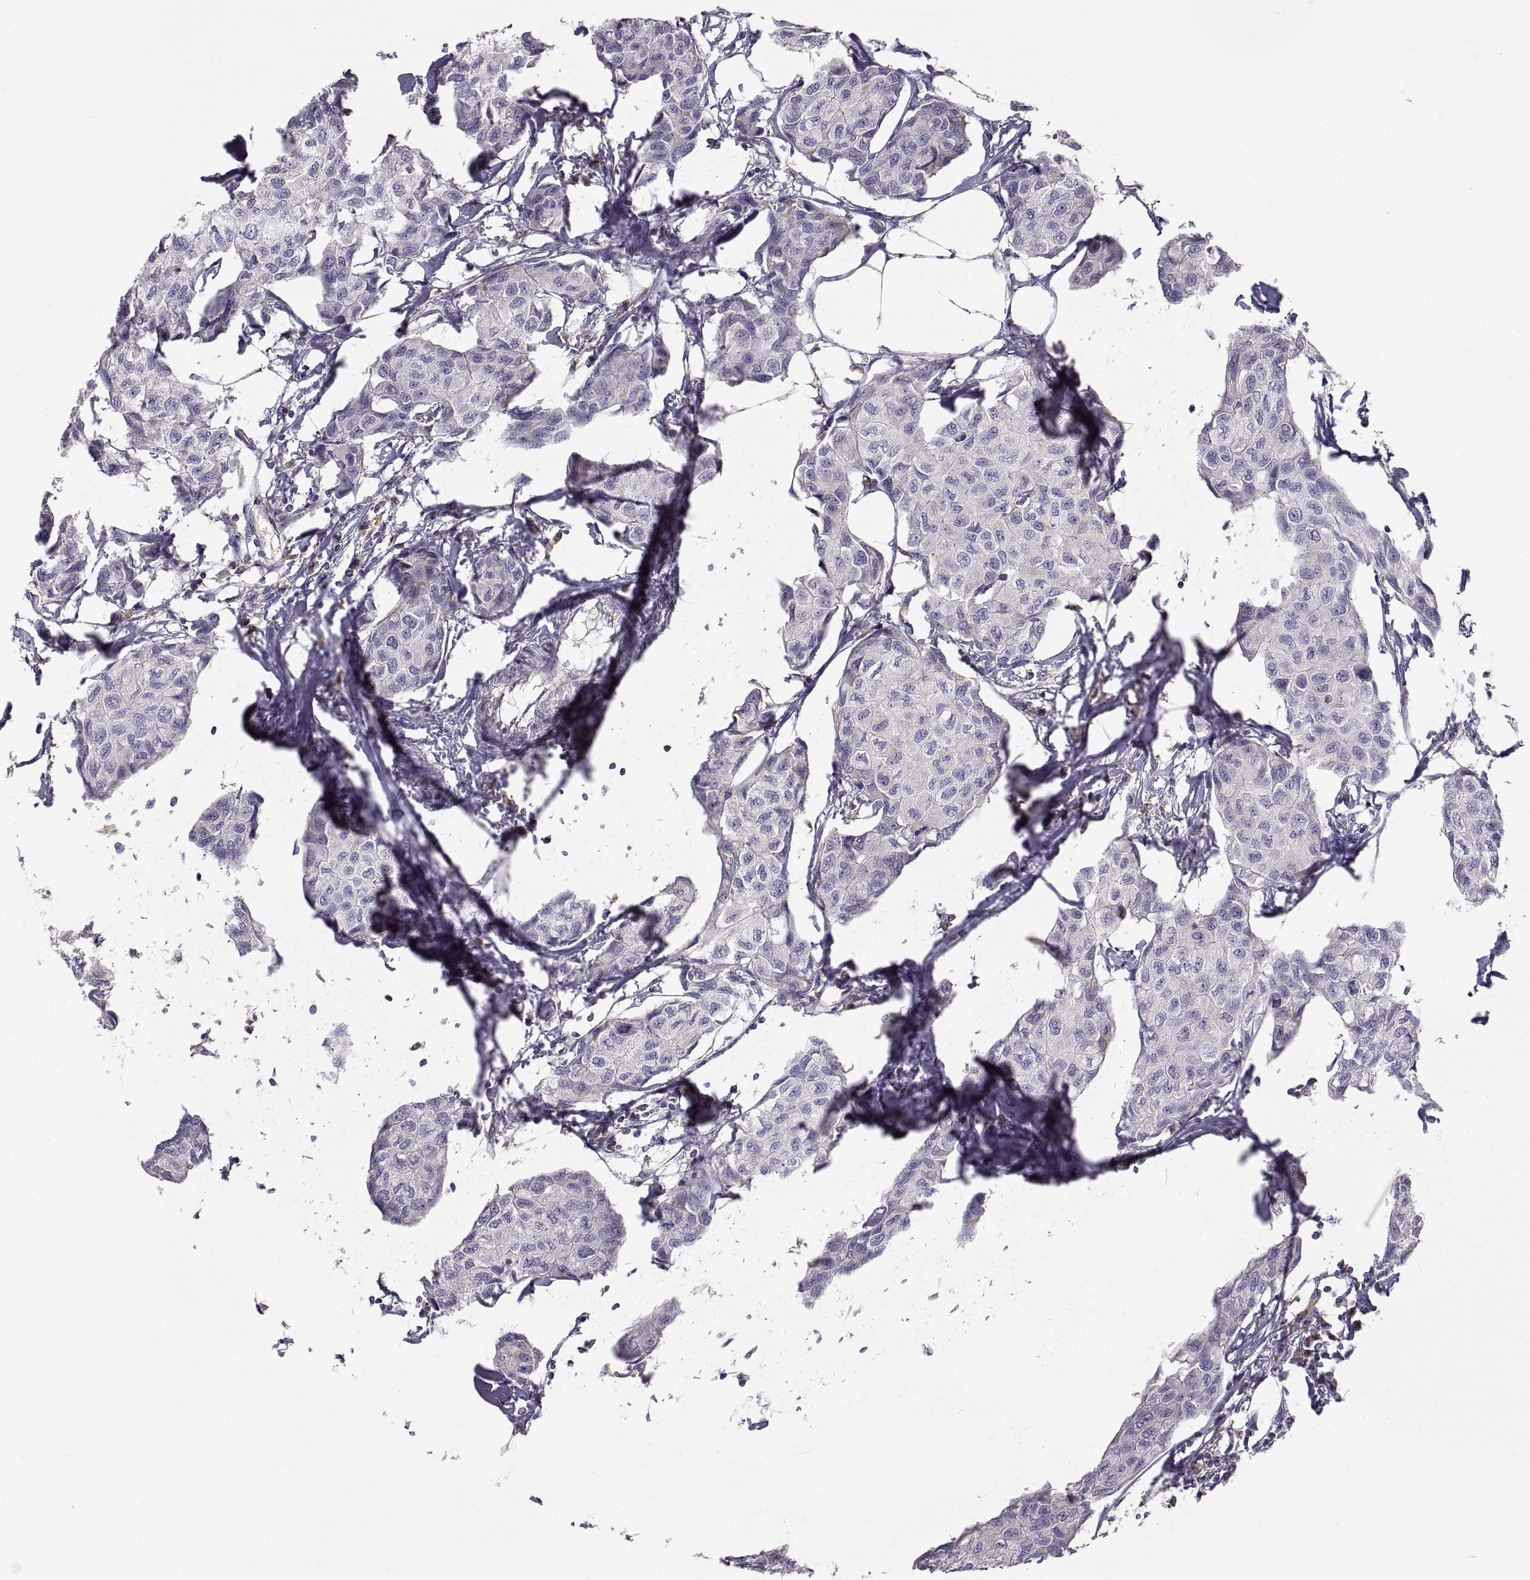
{"staining": {"intensity": "negative", "quantity": "none", "location": "none"}, "tissue": "breast cancer", "cell_type": "Tumor cells", "image_type": "cancer", "snomed": [{"axis": "morphology", "description": "Duct carcinoma"}, {"axis": "topography", "description": "Breast"}], "caption": "This is an IHC histopathology image of human intraductal carcinoma (breast). There is no staining in tumor cells.", "gene": "ERO1A", "patient": {"sex": "female", "age": 80}}